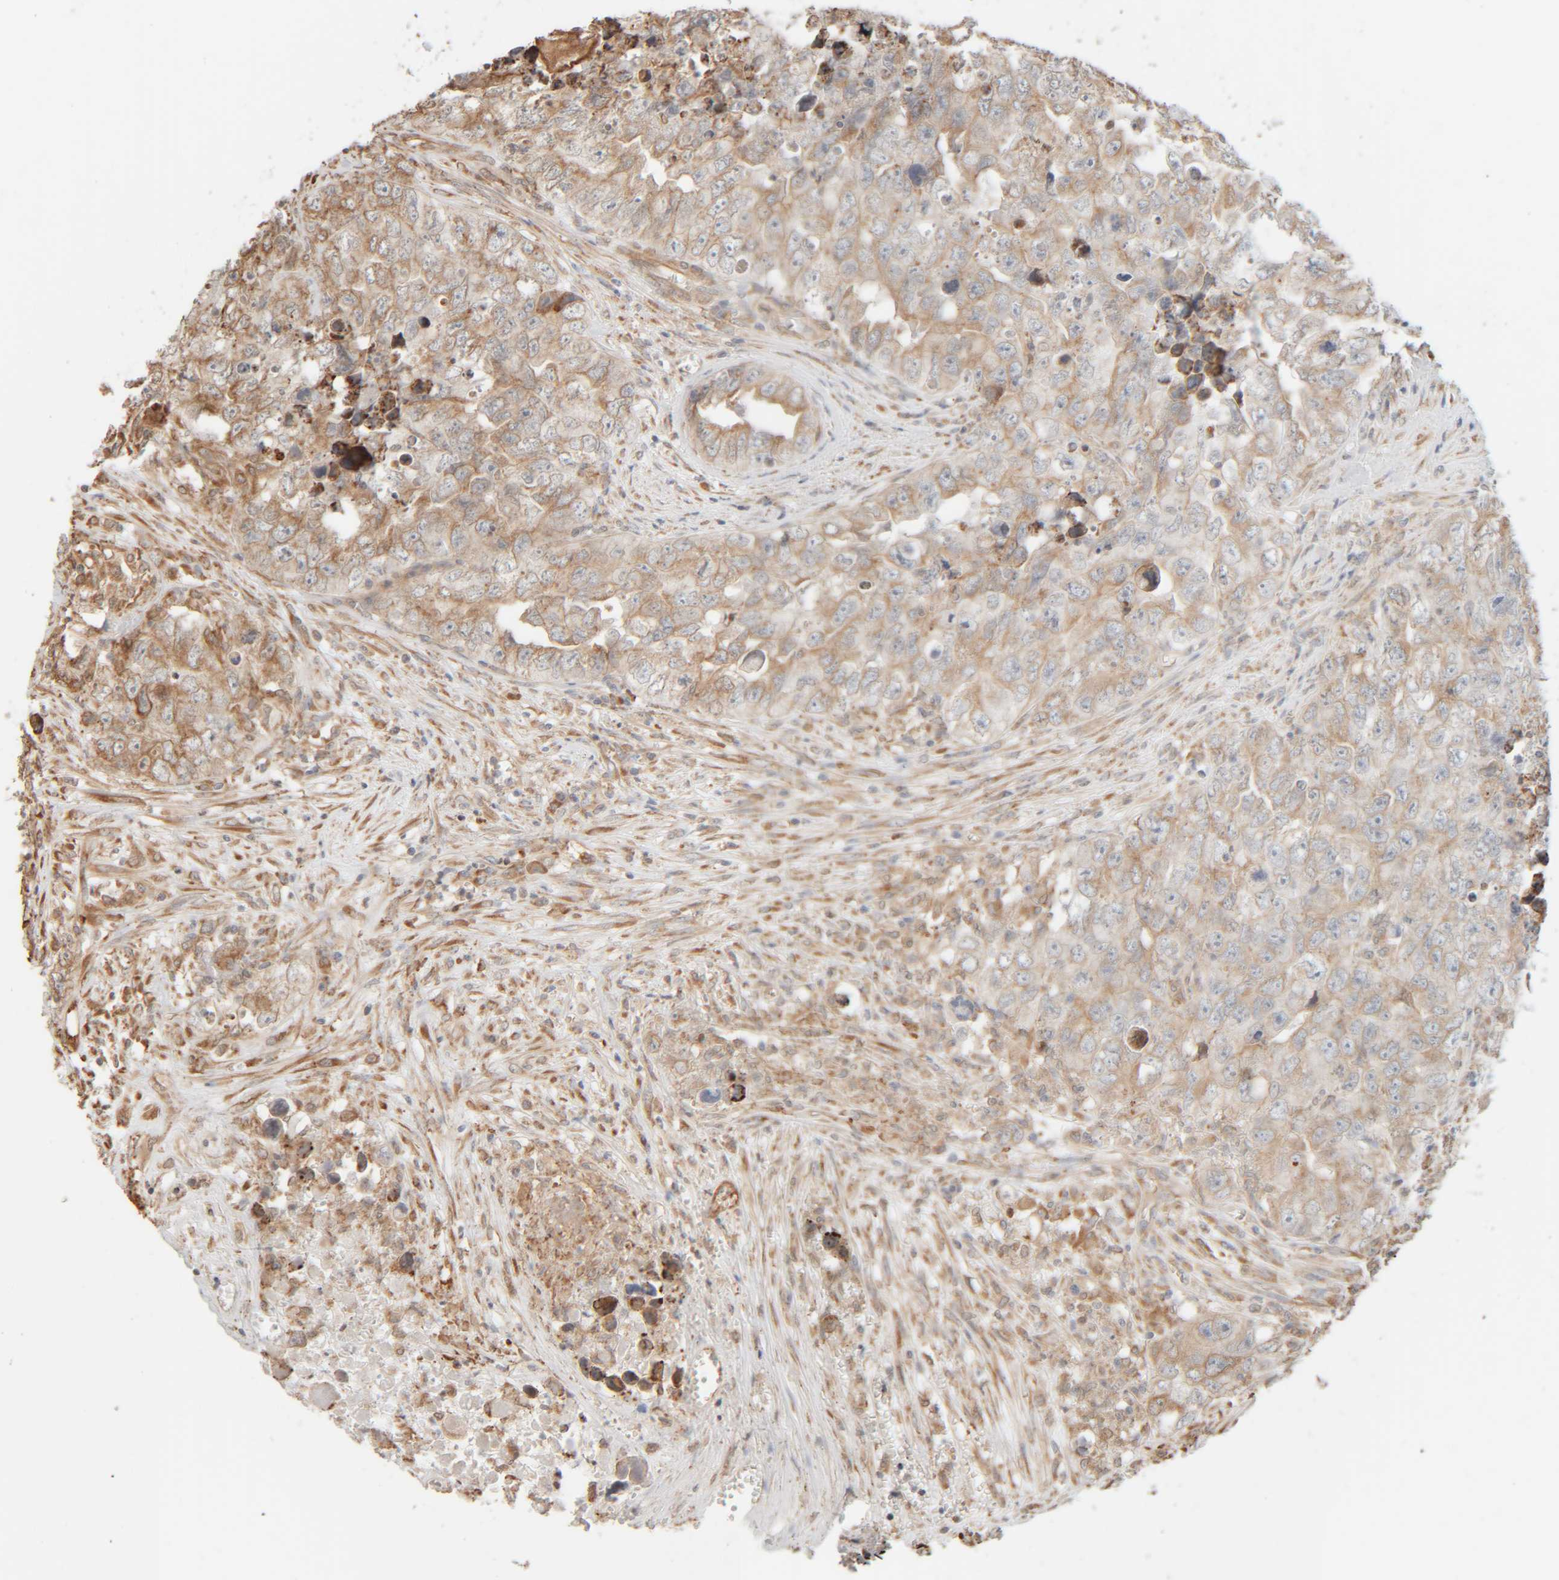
{"staining": {"intensity": "weak", "quantity": ">75%", "location": "cytoplasmic/membranous"}, "tissue": "testis cancer", "cell_type": "Tumor cells", "image_type": "cancer", "snomed": [{"axis": "morphology", "description": "Seminoma, NOS"}, {"axis": "morphology", "description": "Carcinoma, Embryonal, NOS"}, {"axis": "topography", "description": "Testis"}], "caption": "Immunohistochemical staining of embryonal carcinoma (testis) exhibits low levels of weak cytoplasmic/membranous protein expression in about >75% of tumor cells.", "gene": "INTS1", "patient": {"sex": "male", "age": 43}}